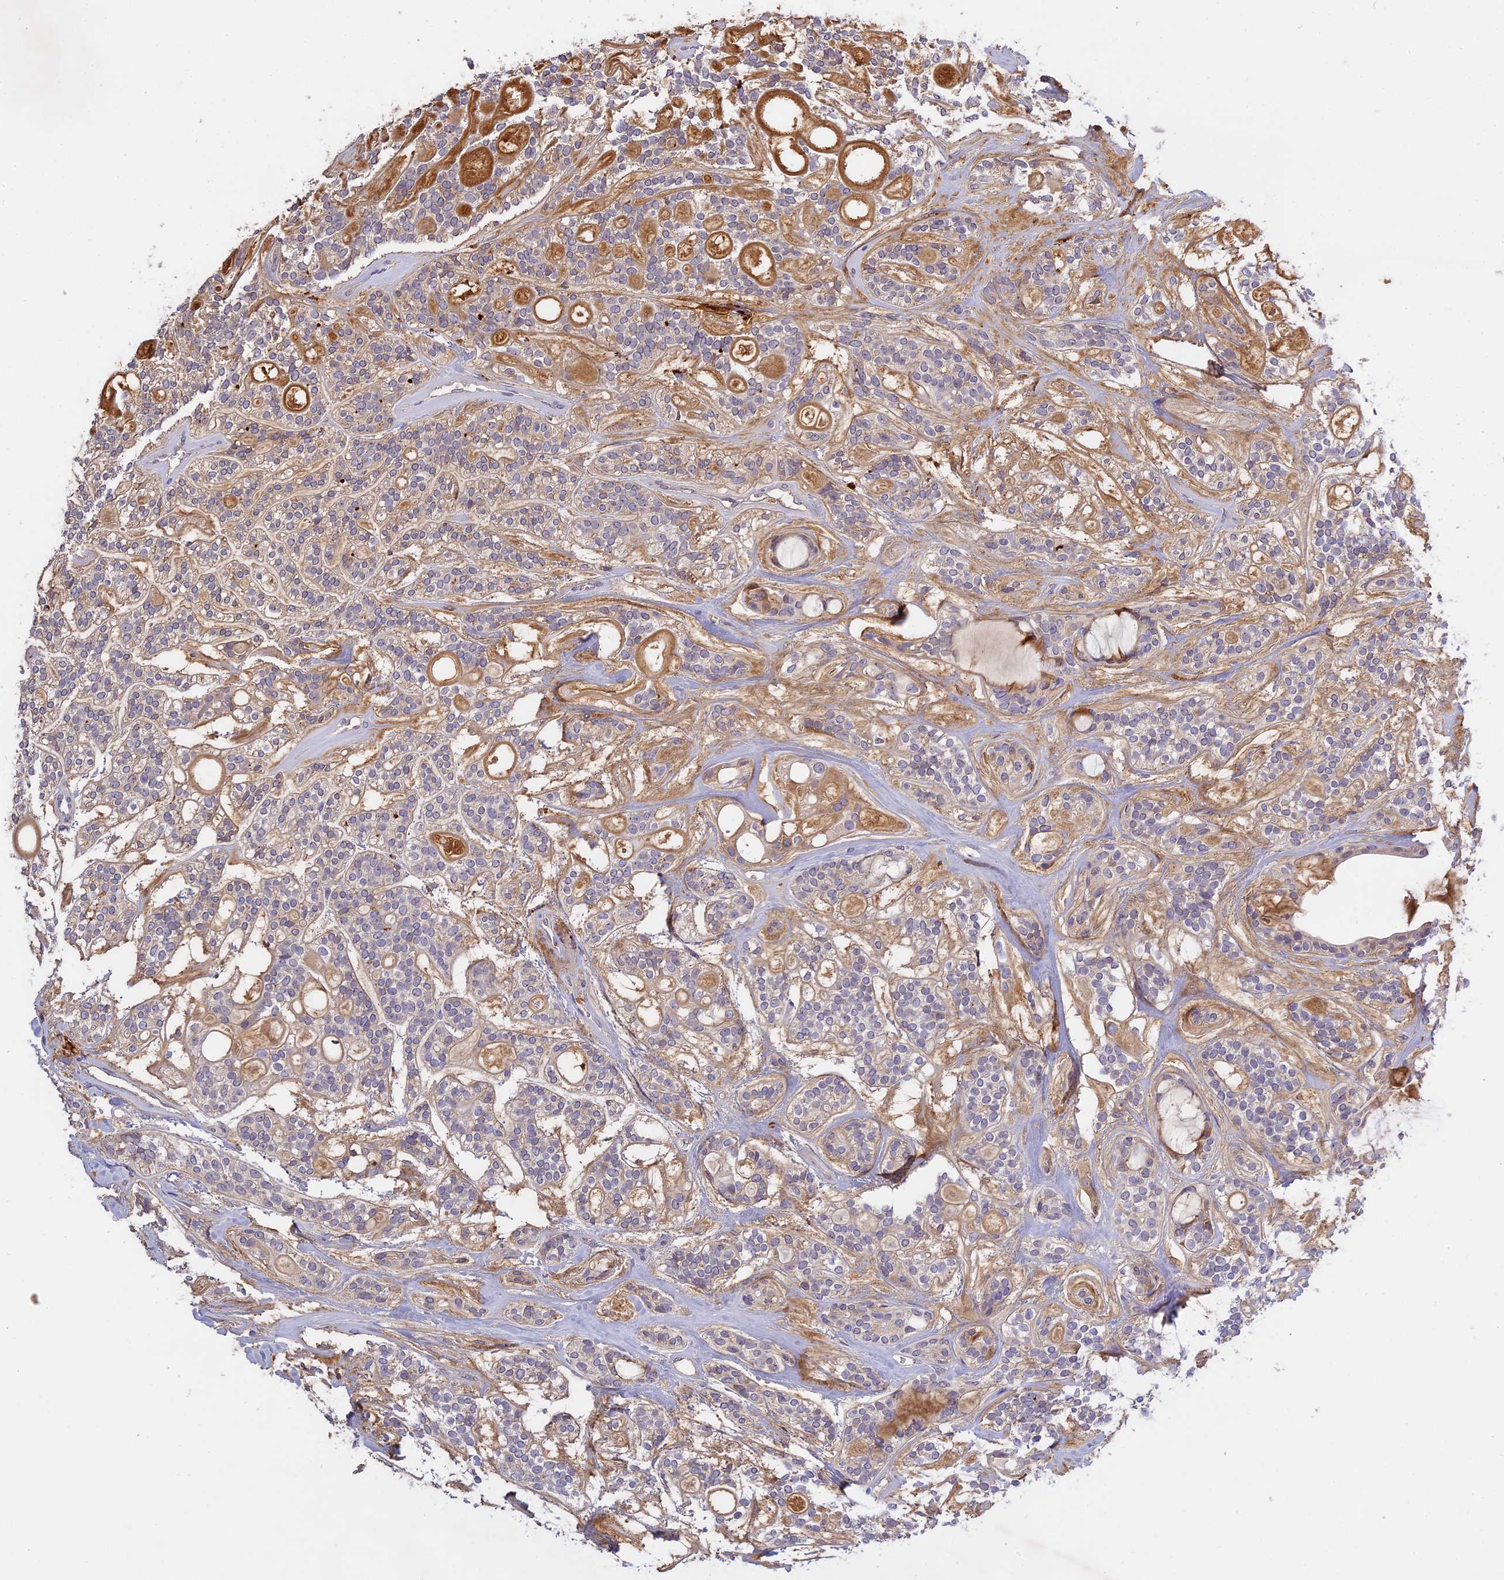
{"staining": {"intensity": "negative", "quantity": "none", "location": "none"}, "tissue": "head and neck cancer", "cell_type": "Tumor cells", "image_type": "cancer", "snomed": [{"axis": "morphology", "description": "Adenocarcinoma, NOS"}, {"axis": "topography", "description": "Head-Neck"}], "caption": "Head and neck adenocarcinoma was stained to show a protein in brown. There is no significant positivity in tumor cells.", "gene": "CFAP119", "patient": {"sex": "male", "age": 66}}